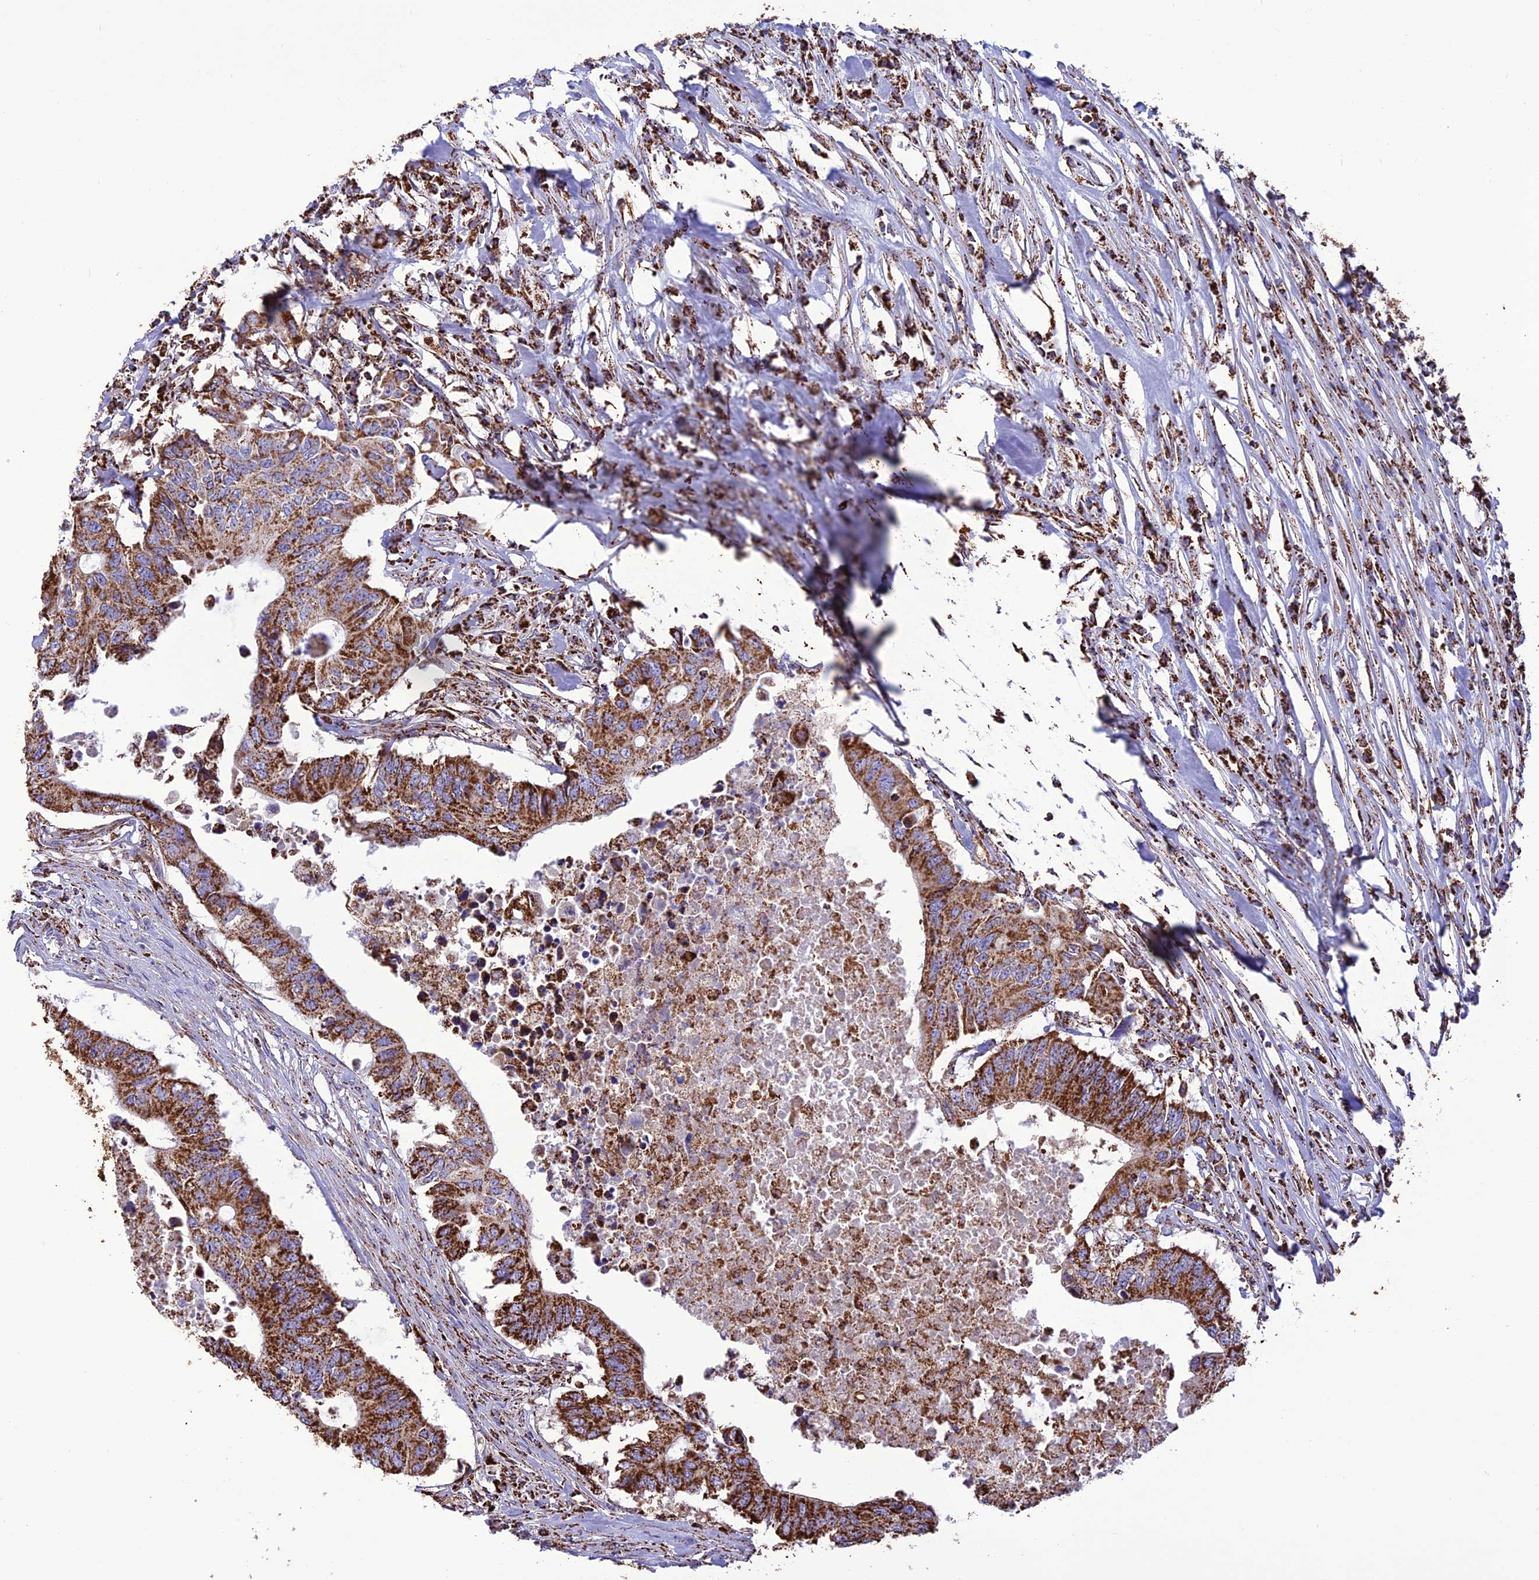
{"staining": {"intensity": "strong", "quantity": ">75%", "location": "cytoplasmic/membranous"}, "tissue": "colorectal cancer", "cell_type": "Tumor cells", "image_type": "cancer", "snomed": [{"axis": "morphology", "description": "Adenocarcinoma, NOS"}, {"axis": "topography", "description": "Colon"}], "caption": "DAB immunohistochemical staining of human adenocarcinoma (colorectal) exhibits strong cytoplasmic/membranous protein positivity in about >75% of tumor cells.", "gene": "NDUFAF1", "patient": {"sex": "male", "age": 71}}